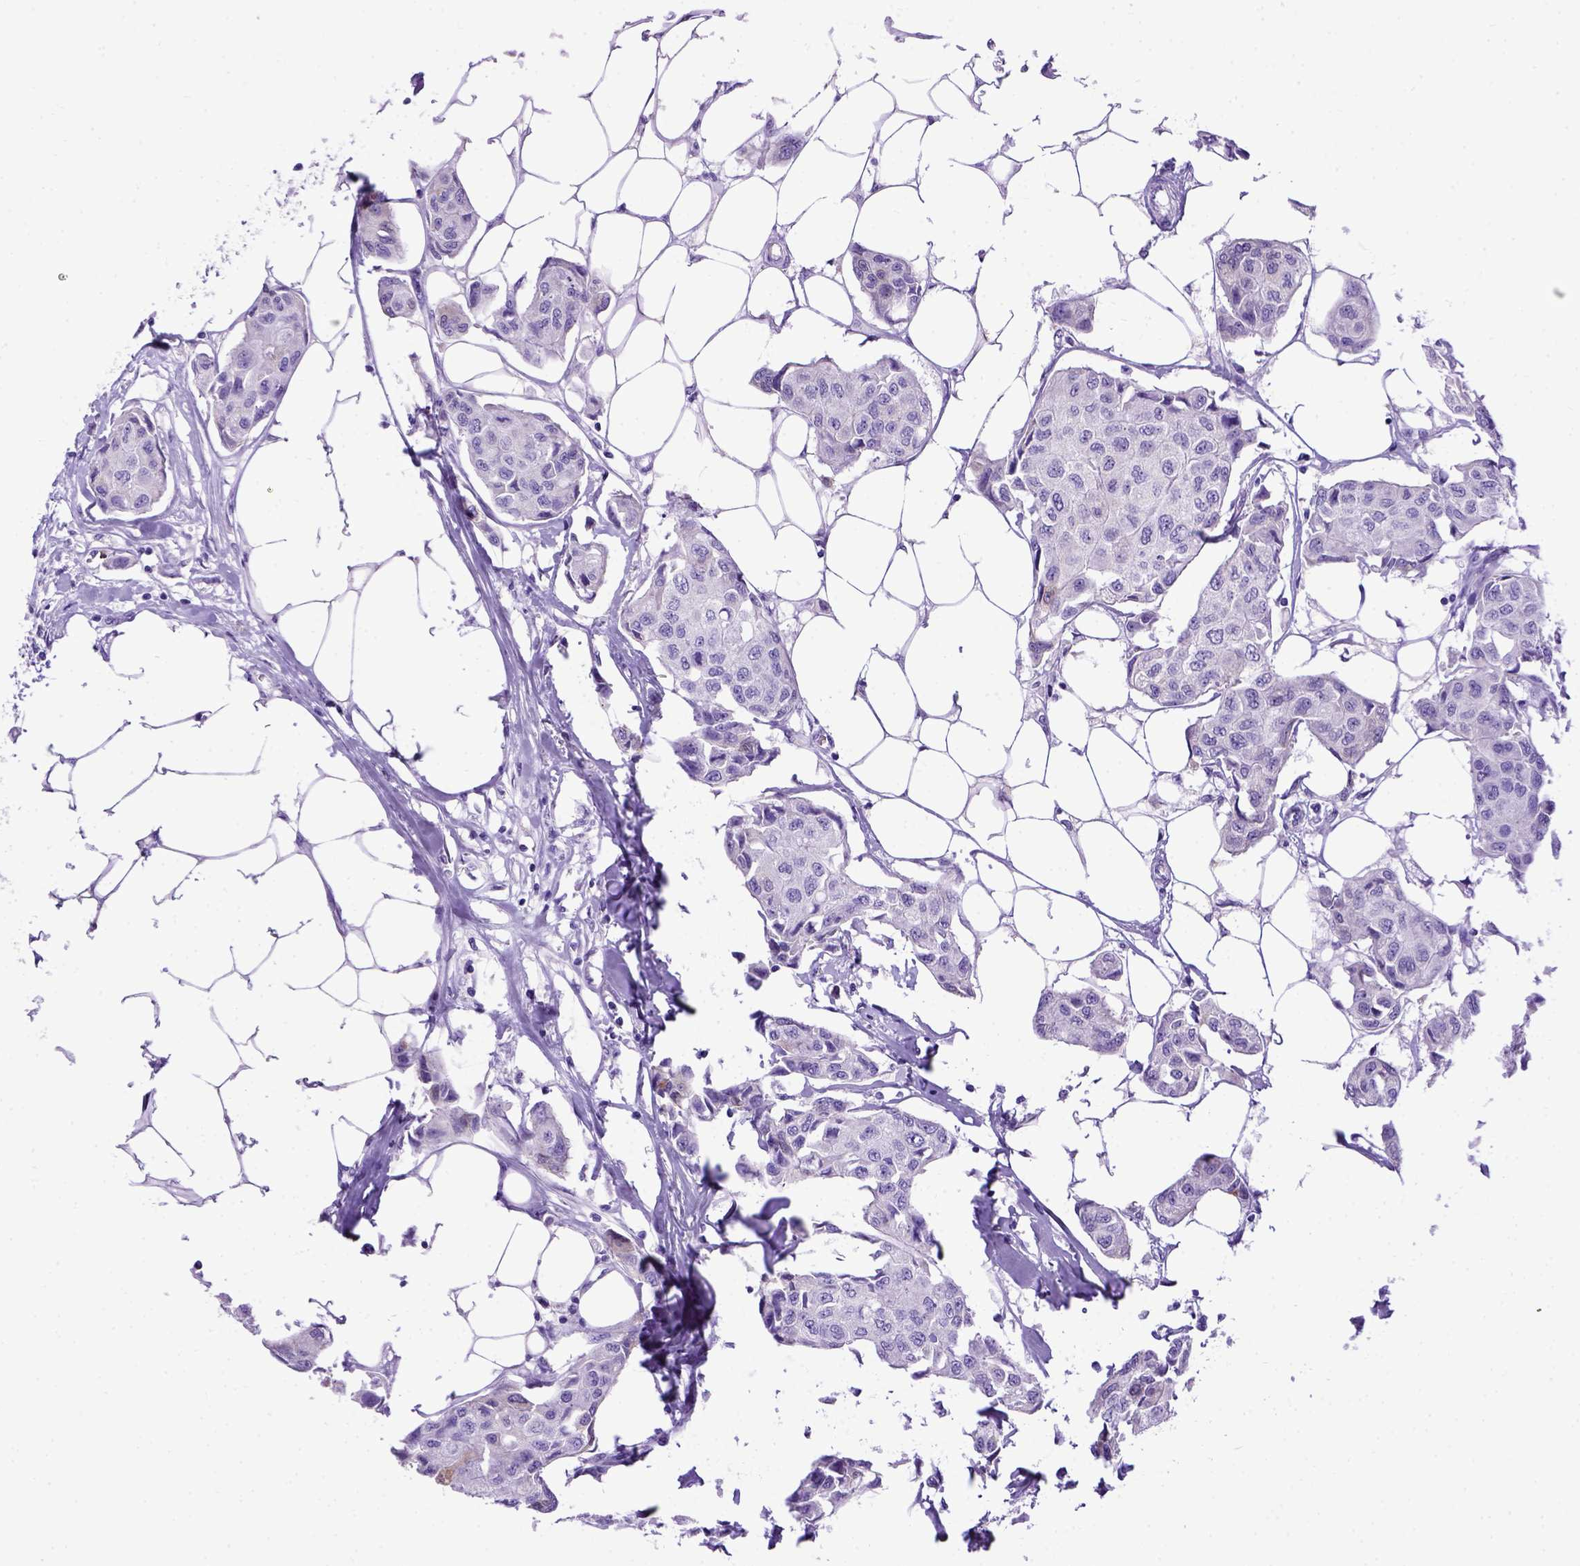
{"staining": {"intensity": "negative", "quantity": "none", "location": "none"}, "tissue": "breast cancer", "cell_type": "Tumor cells", "image_type": "cancer", "snomed": [{"axis": "morphology", "description": "Duct carcinoma"}, {"axis": "topography", "description": "Breast"}, {"axis": "topography", "description": "Lymph node"}], "caption": "Immunohistochemistry image of neoplastic tissue: intraductal carcinoma (breast) stained with DAB (3,3'-diaminobenzidine) reveals no significant protein expression in tumor cells.", "gene": "PTGES", "patient": {"sex": "female", "age": 80}}